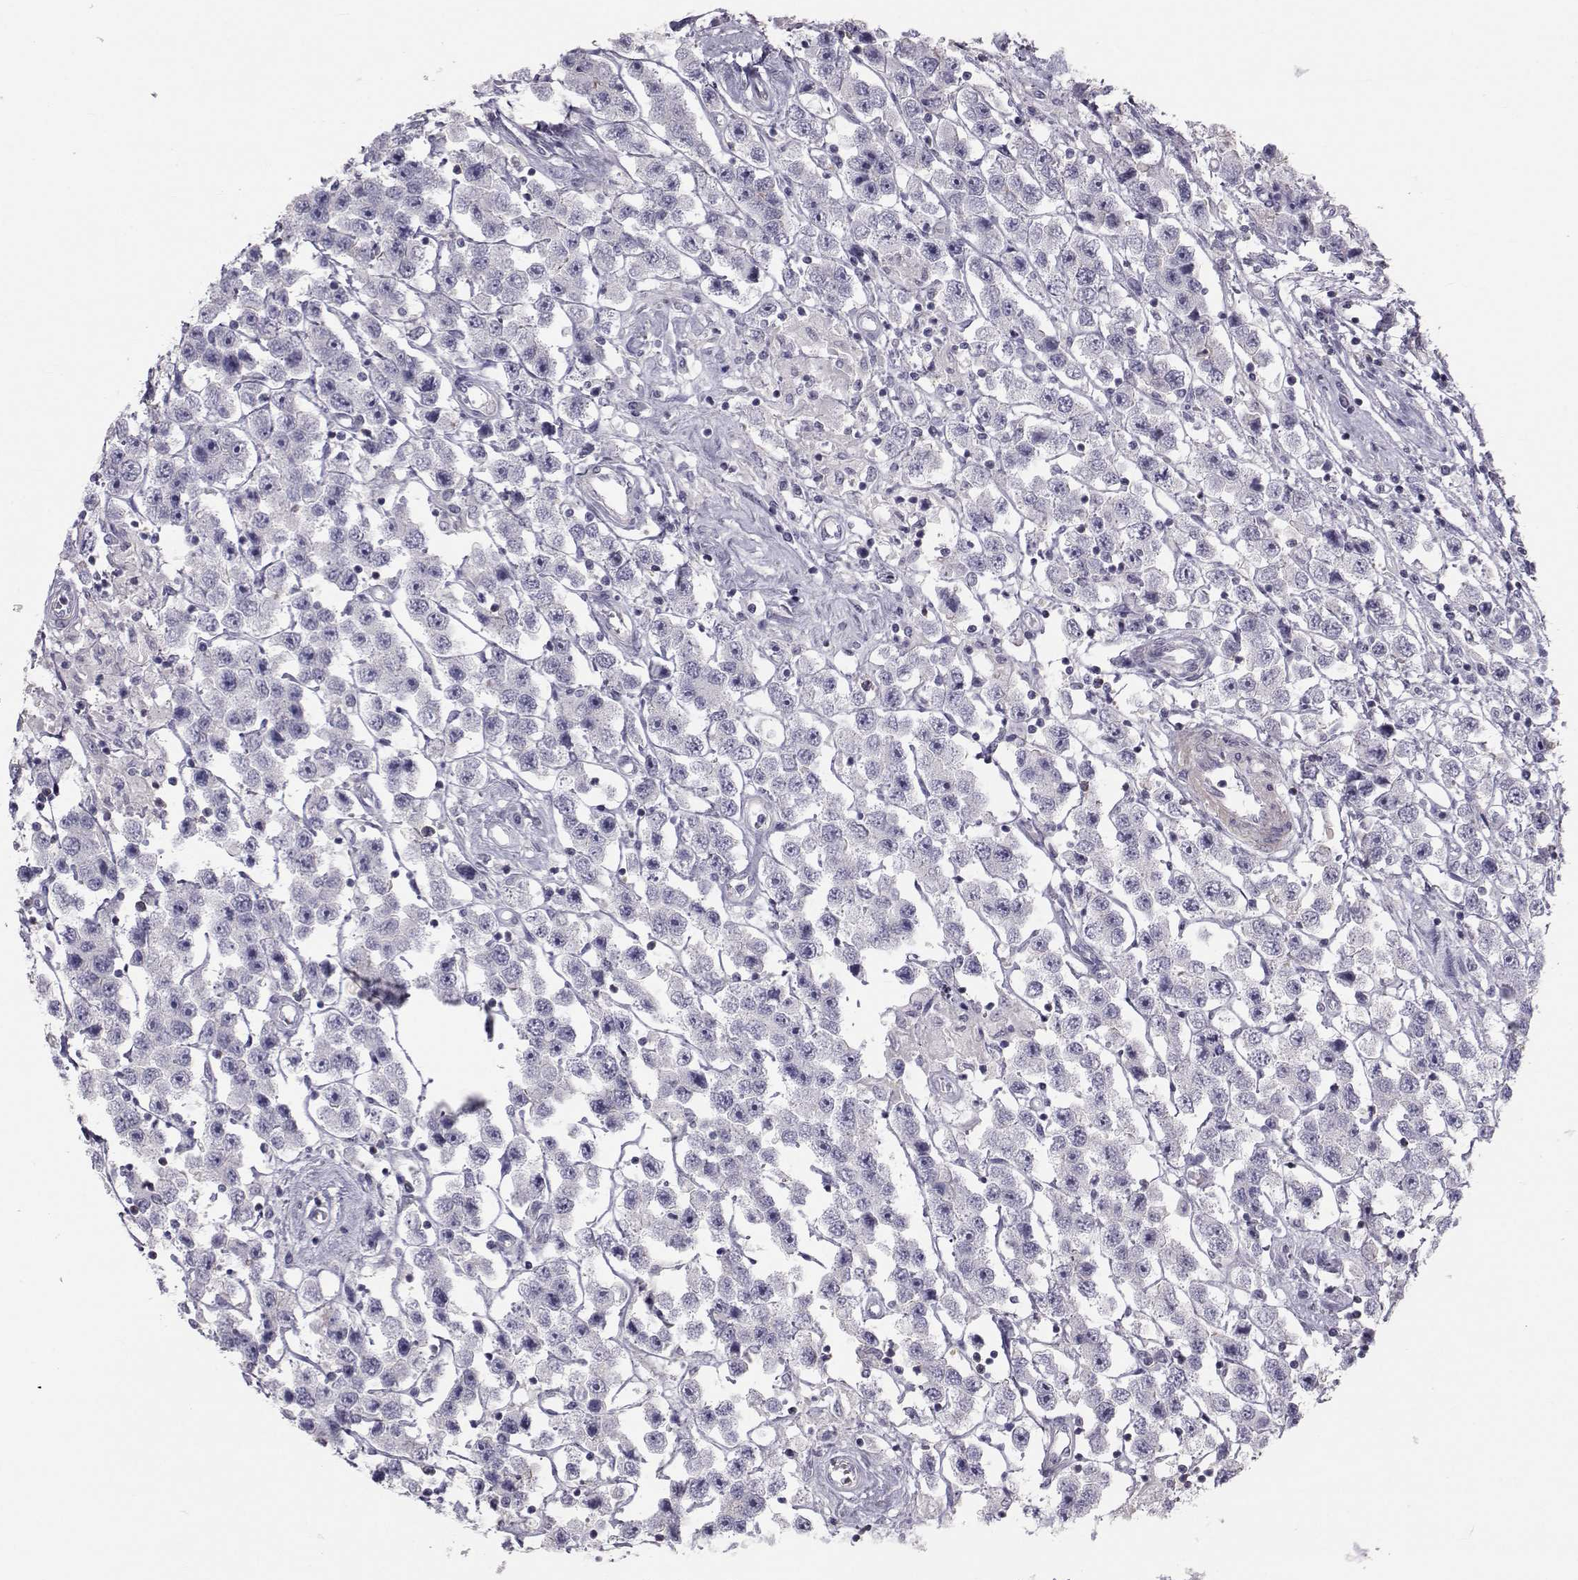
{"staining": {"intensity": "negative", "quantity": "none", "location": "none"}, "tissue": "testis cancer", "cell_type": "Tumor cells", "image_type": "cancer", "snomed": [{"axis": "morphology", "description": "Seminoma, NOS"}, {"axis": "topography", "description": "Testis"}], "caption": "Testis seminoma stained for a protein using immunohistochemistry (IHC) exhibits no expression tumor cells.", "gene": "GARIN3", "patient": {"sex": "male", "age": 45}}